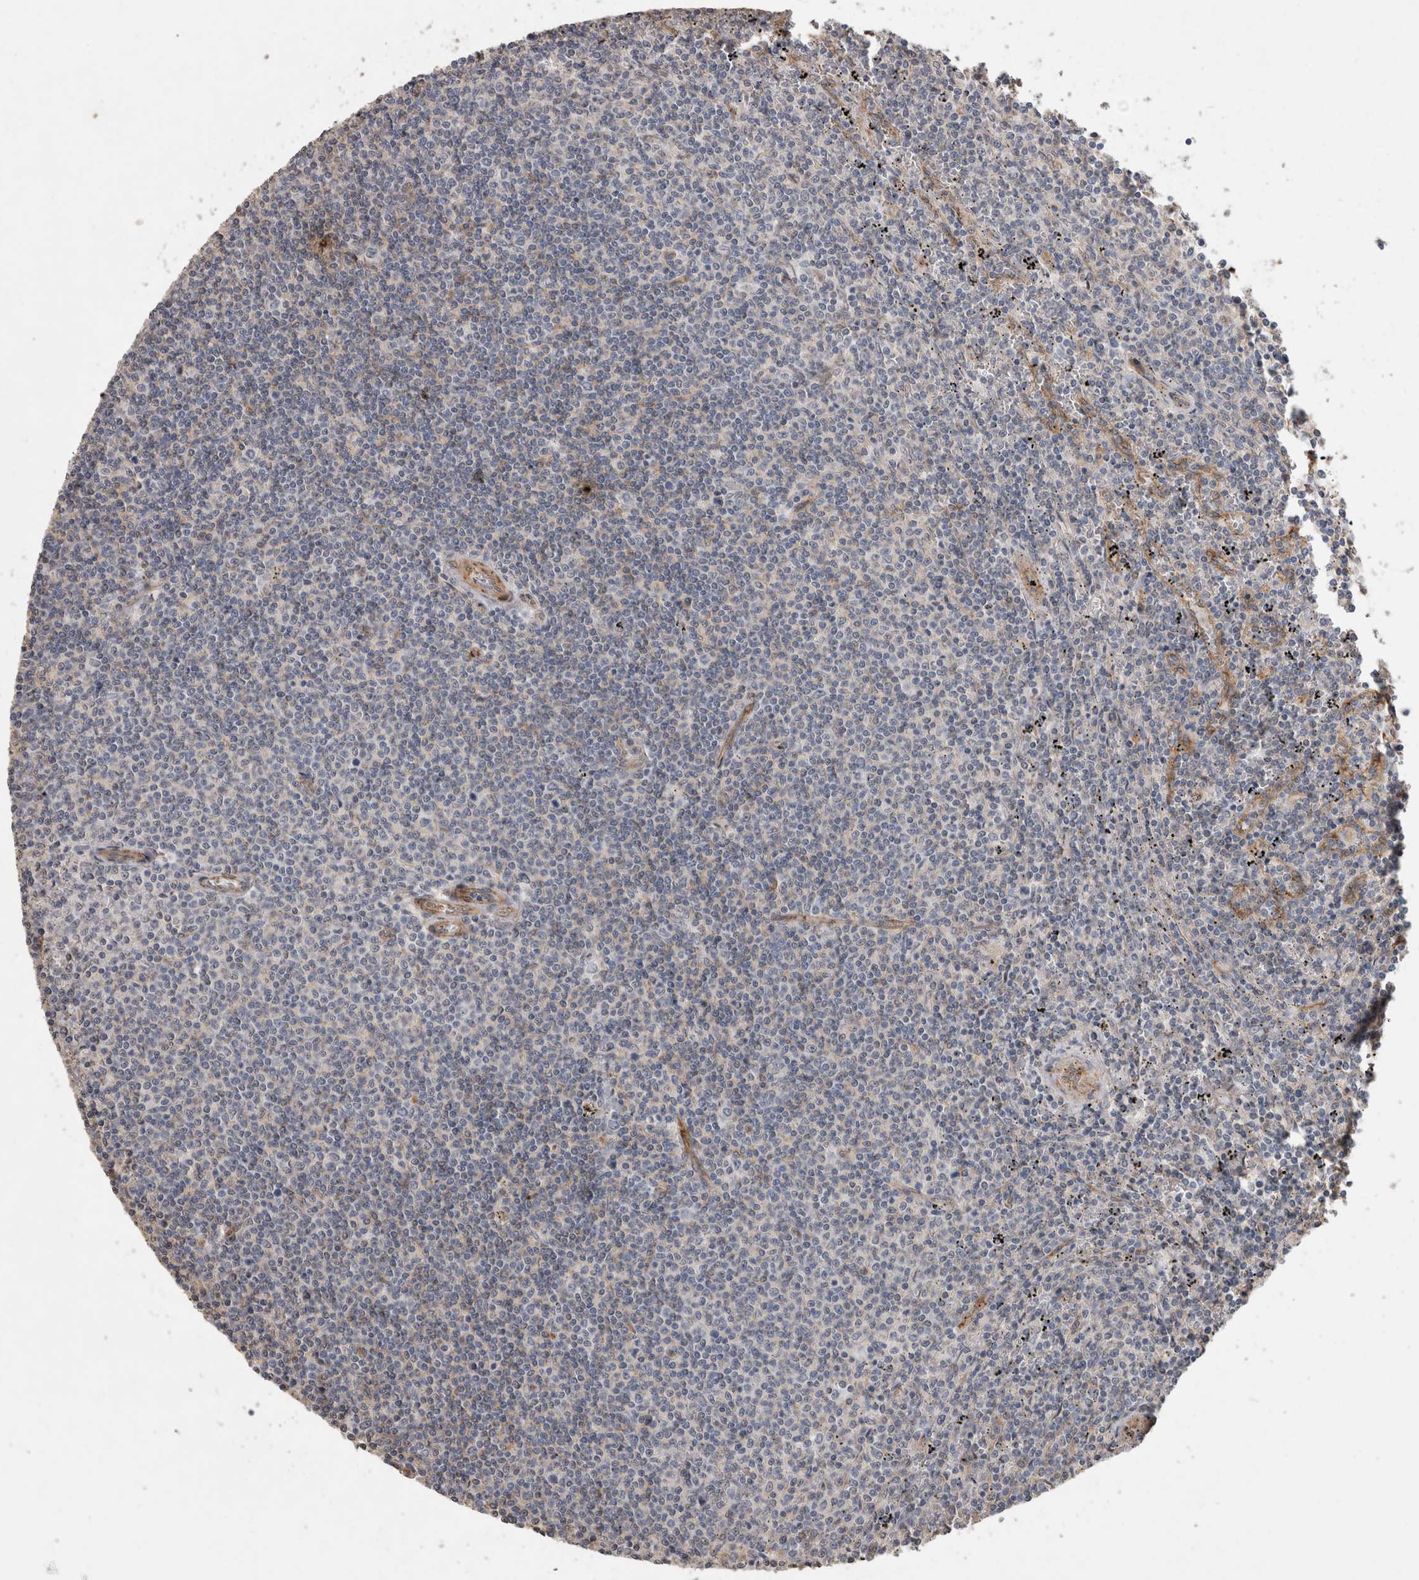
{"staining": {"intensity": "negative", "quantity": "none", "location": "none"}, "tissue": "lymphoma", "cell_type": "Tumor cells", "image_type": "cancer", "snomed": [{"axis": "morphology", "description": "Malignant lymphoma, non-Hodgkin's type, Low grade"}, {"axis": "topography", "description": "Spleen"}], "caption": "Low-grade malignant lymphoma, non-Hodgkin's type was stained to show a protein in brown. There is no significant expression in tumor cells.", "gene": "RECK", "patient": {"sex": "female", "age": 50}}